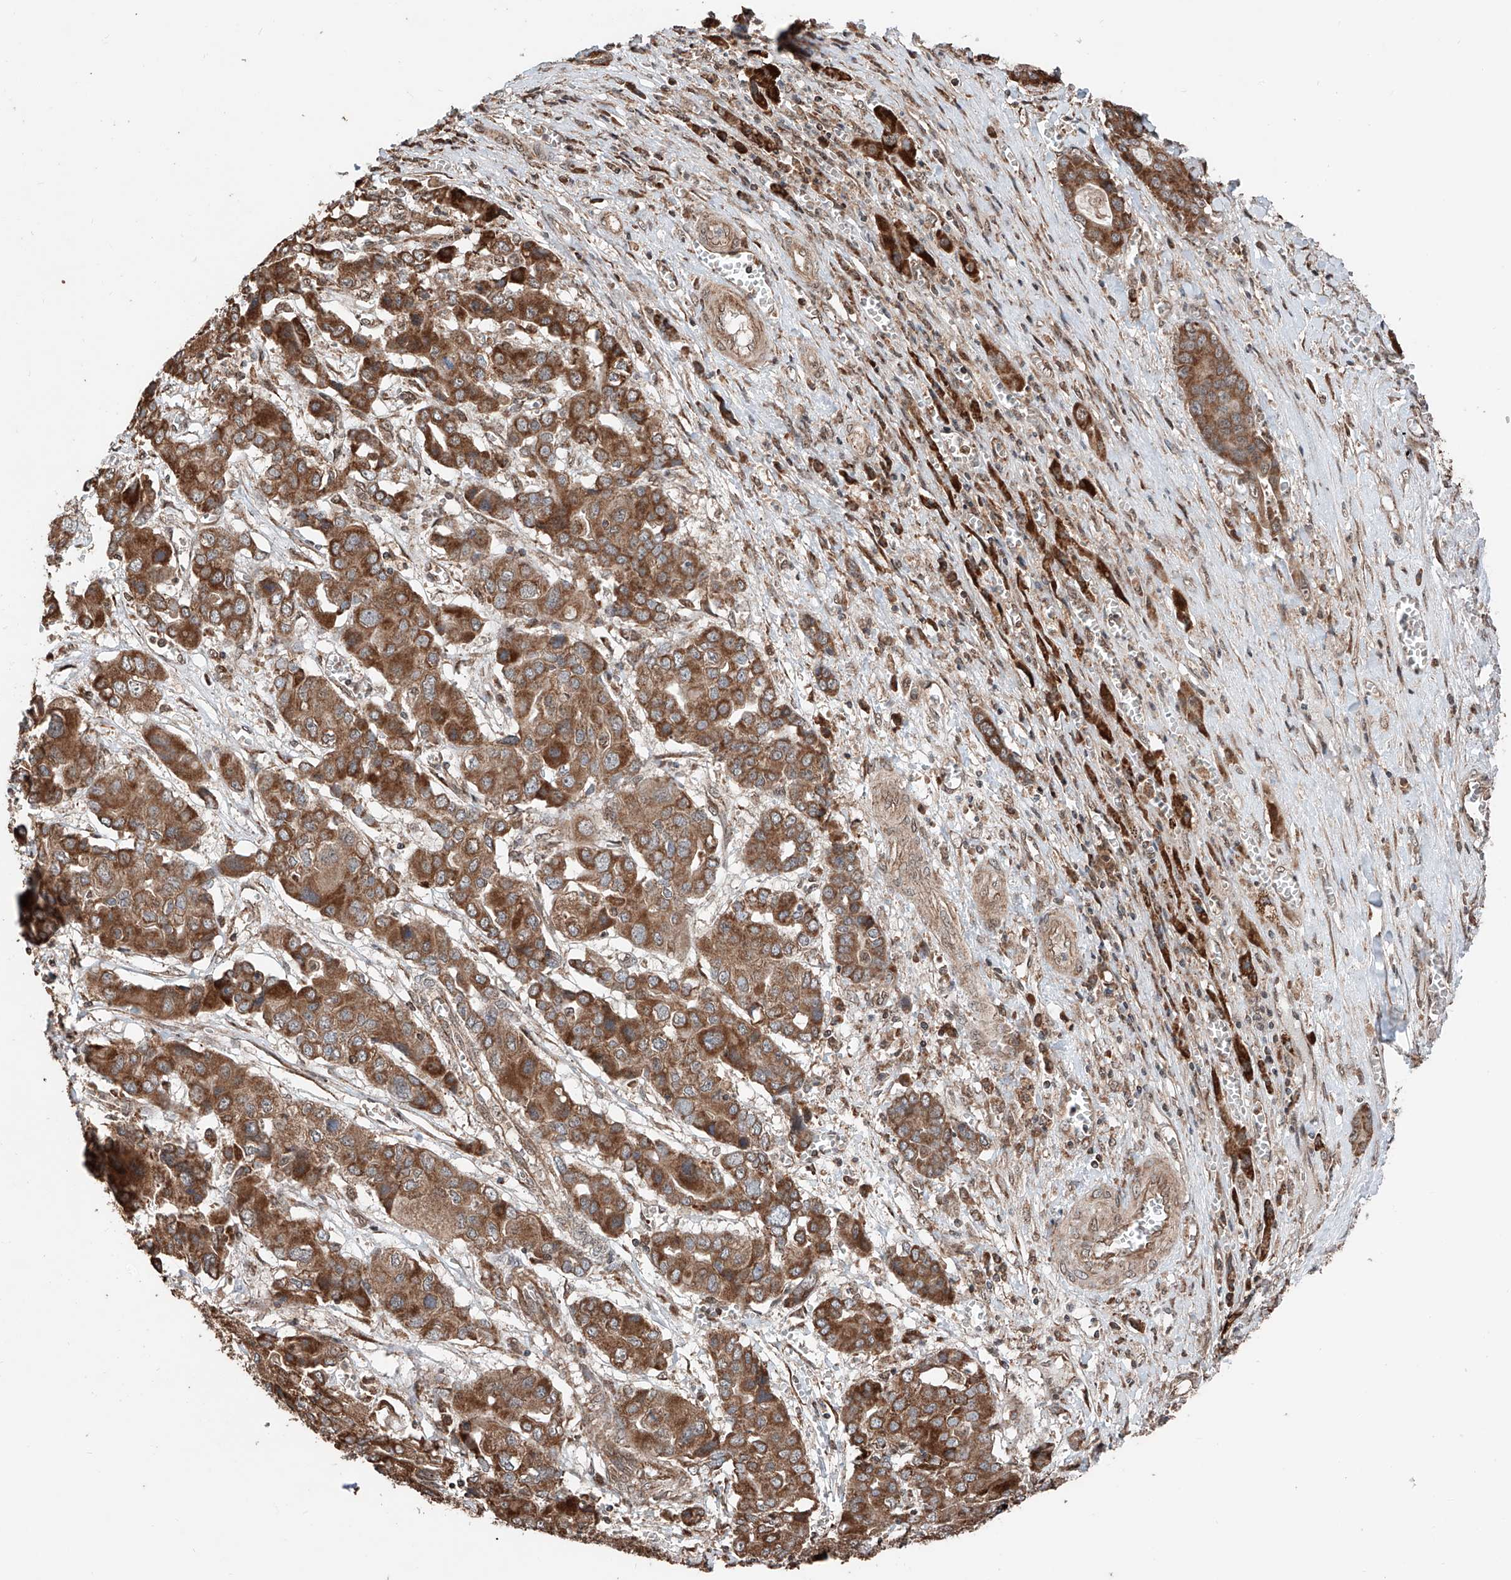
{"staining": {"intensity": "strong", "quantity": ">75%", "location": "cytoplasmic/membranous"}, "tissue": "liver cancer", "cell_type": "Tumor cells", "image_type": "cancer", "snomed": [{"axis": "morphology", "description": "Cholangiocarcinoma"}, {"axis": "topography", "description": "Liver"}], "caption": "This photomicrograph shows immunohistochemistry staining of liver cholangiocarcinoma, with high strong cytoplasmic/membranous expression in approximately >75% of tumor cells.", "gene": "ZNF445", "patient": {"sex": "male", "age": 67}}